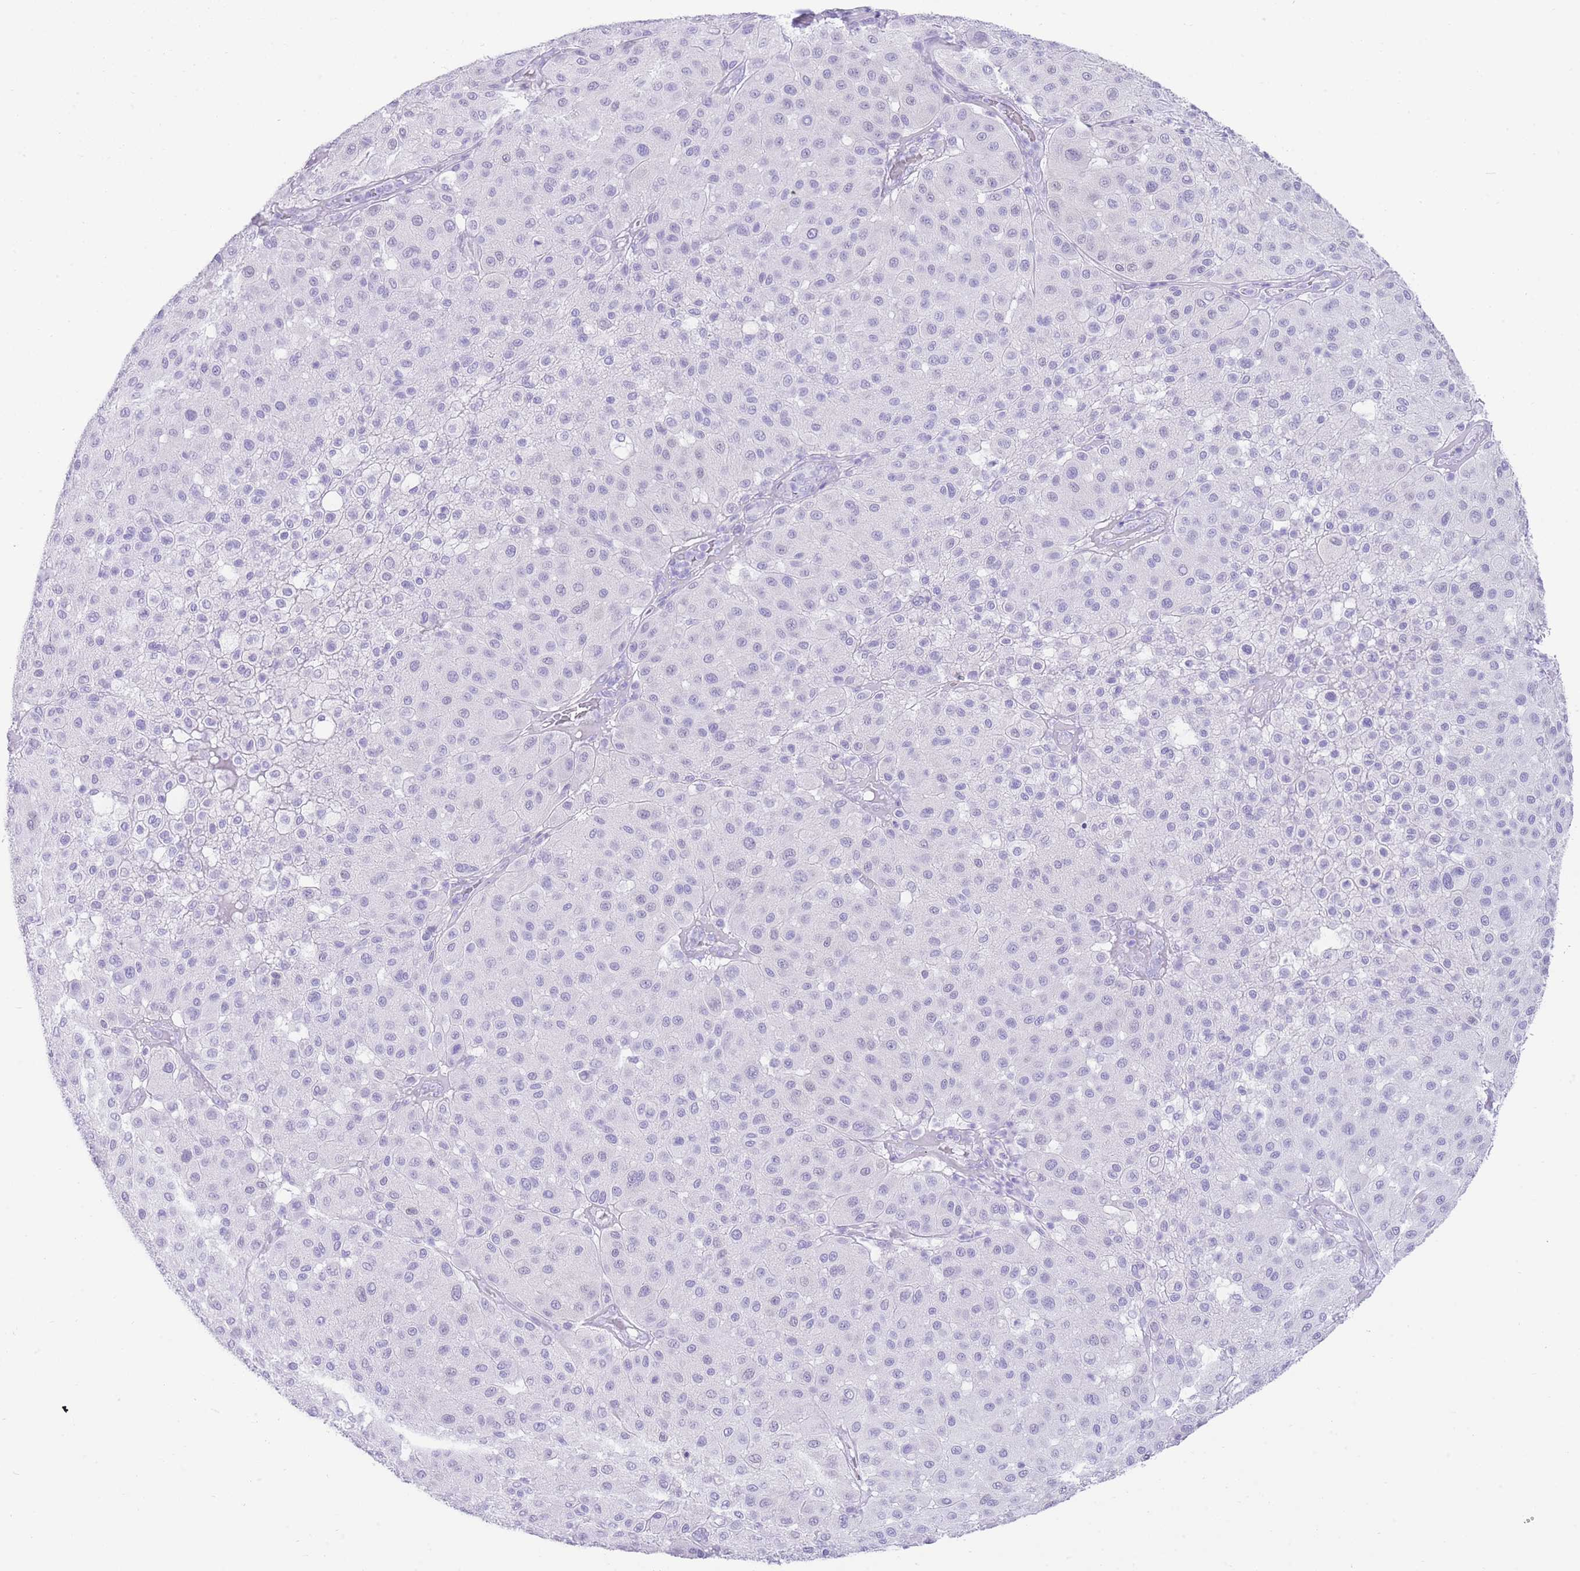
{"staining": {"intensity": "negative", "quantity": "none", "location": "none"}, "tissue": "melanoma", "cell_type": "Tumor cells", "image_type": "cancer", "snomed": [{"axis": "morphology", "description": "Malignant melanoma, Metastatic site"}, {"axis": "topography", "description": "Smooth muscle"}], "caption": "High magnification brightfield microscopy of melanoma stained with DAB (brown) and counterstained with hematoxylin (blue): tumor cells show no significant positivity.", "gene": "ELOA2", "patient": {"sex": "male", "age": 41}}